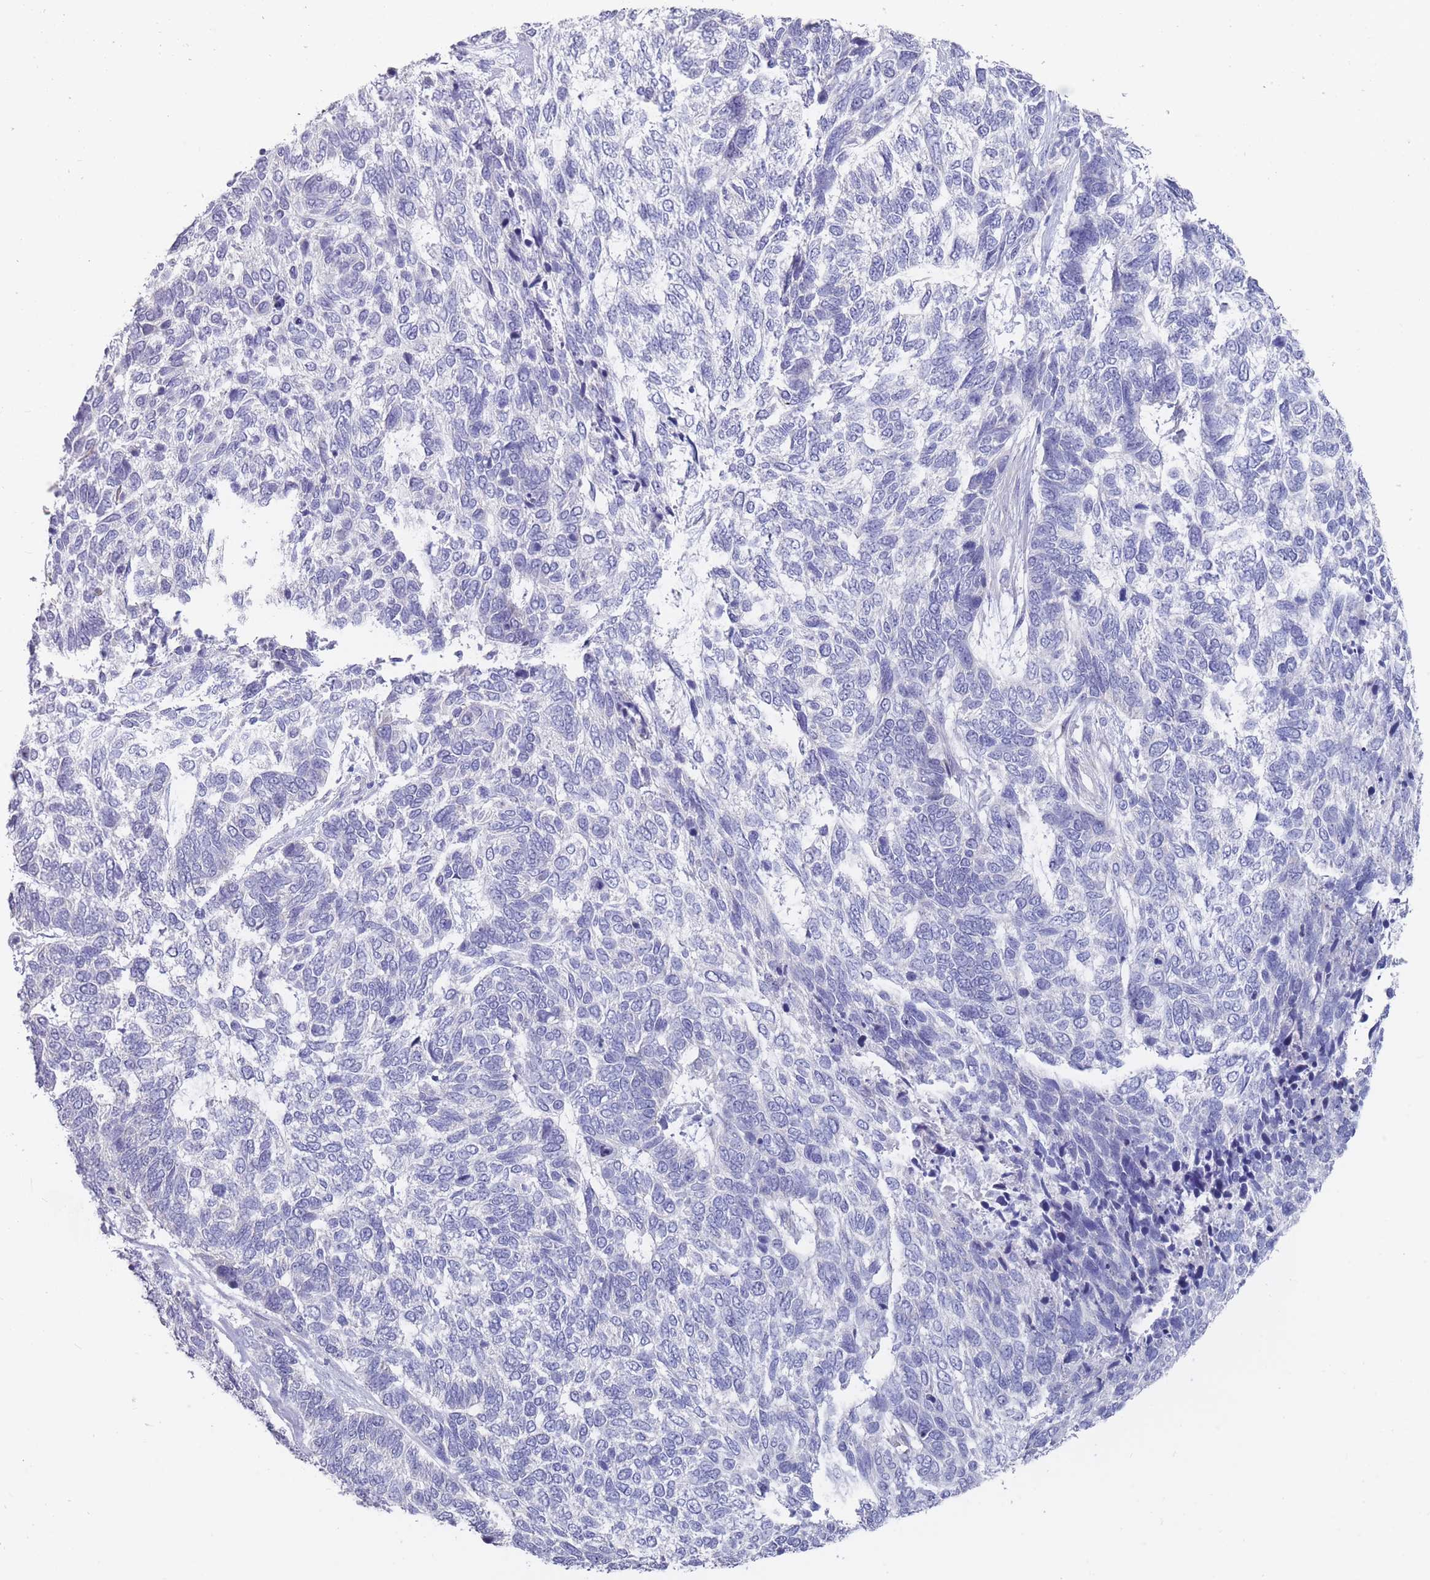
{"staining": {"intensity": "negative", "quantity": "none", "location": "none"}, "tissue": "skin cancer", "cell_type": "Tumor cells", "image_type": "cancer", "snomed": [{"axis": "morphology", "description": "Basal cell carcinoma"}, {"axis": "topography", "description": "Skin"}], "caption": "Immunohistochemical staining of skin basal cell carcinoma displays no significant positivity in tumor cells.", "gene": "PIGU", "patient": {"sex": "female", "age": 65}}